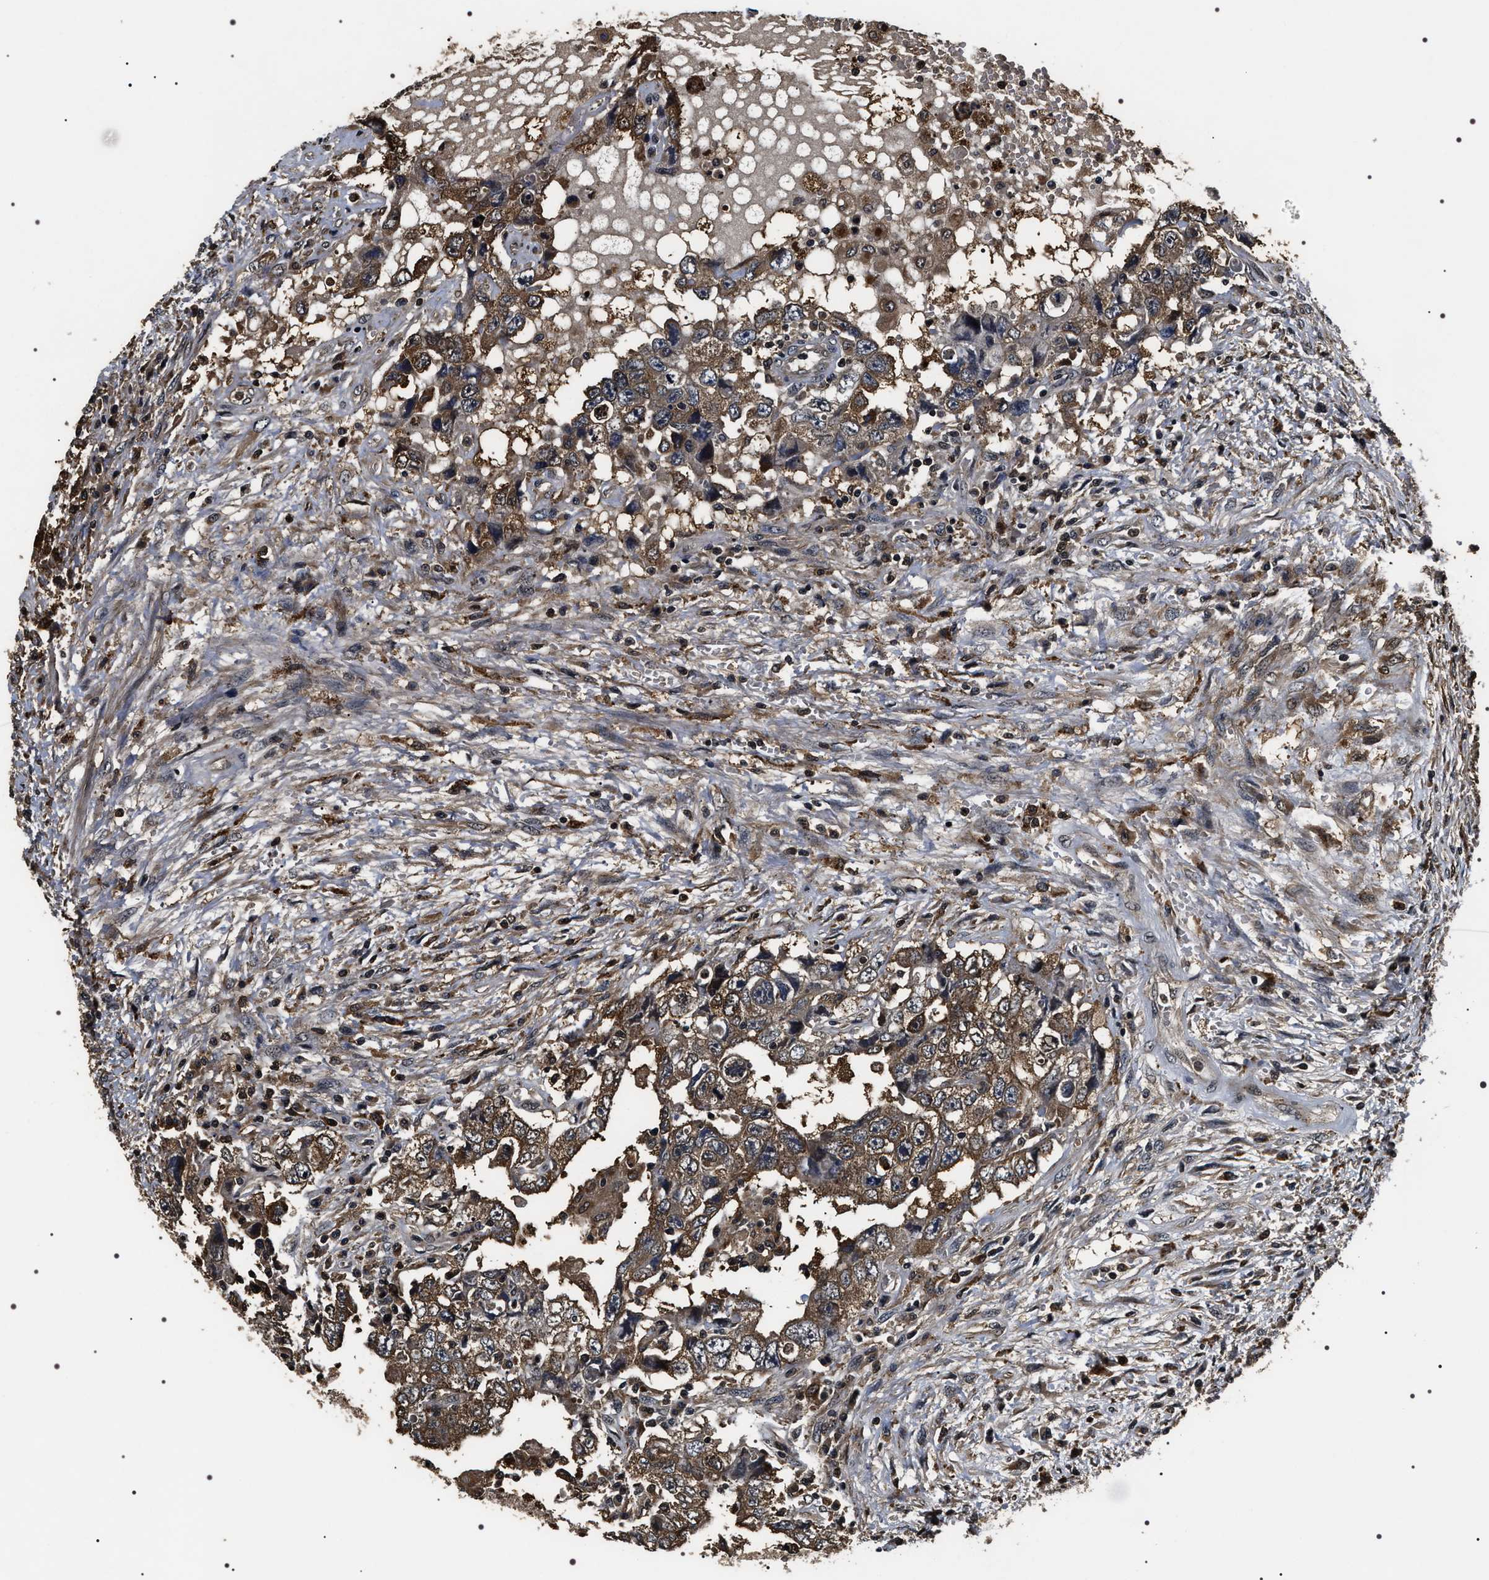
{"staining": {"intensity": "moderate", "quantity": ">75%", "location": "cytoplasmic/membranous"}, "tissue": "testis cancer", "cell_type": "Tumor cells", "image_type": "cancer", "snomed": [{"axis": "morphology", "description": "Carcinoma, Embryonal, NOS"}, {"axis": "topography", "description": "Testis"}], "caption": "Immunohistochemical staining of testis embryonal carcinoma exhibits medium levels of moderate cytoplasmic/membranous protein staining in approximately >75% of tumor cells. Using DAB (brown) and hematoxylin (blue) stains, captured at high magnification using brightfield microscopy.", "gene": "ARHGAP22", "patient": {"sex": "male", "age": 26}}